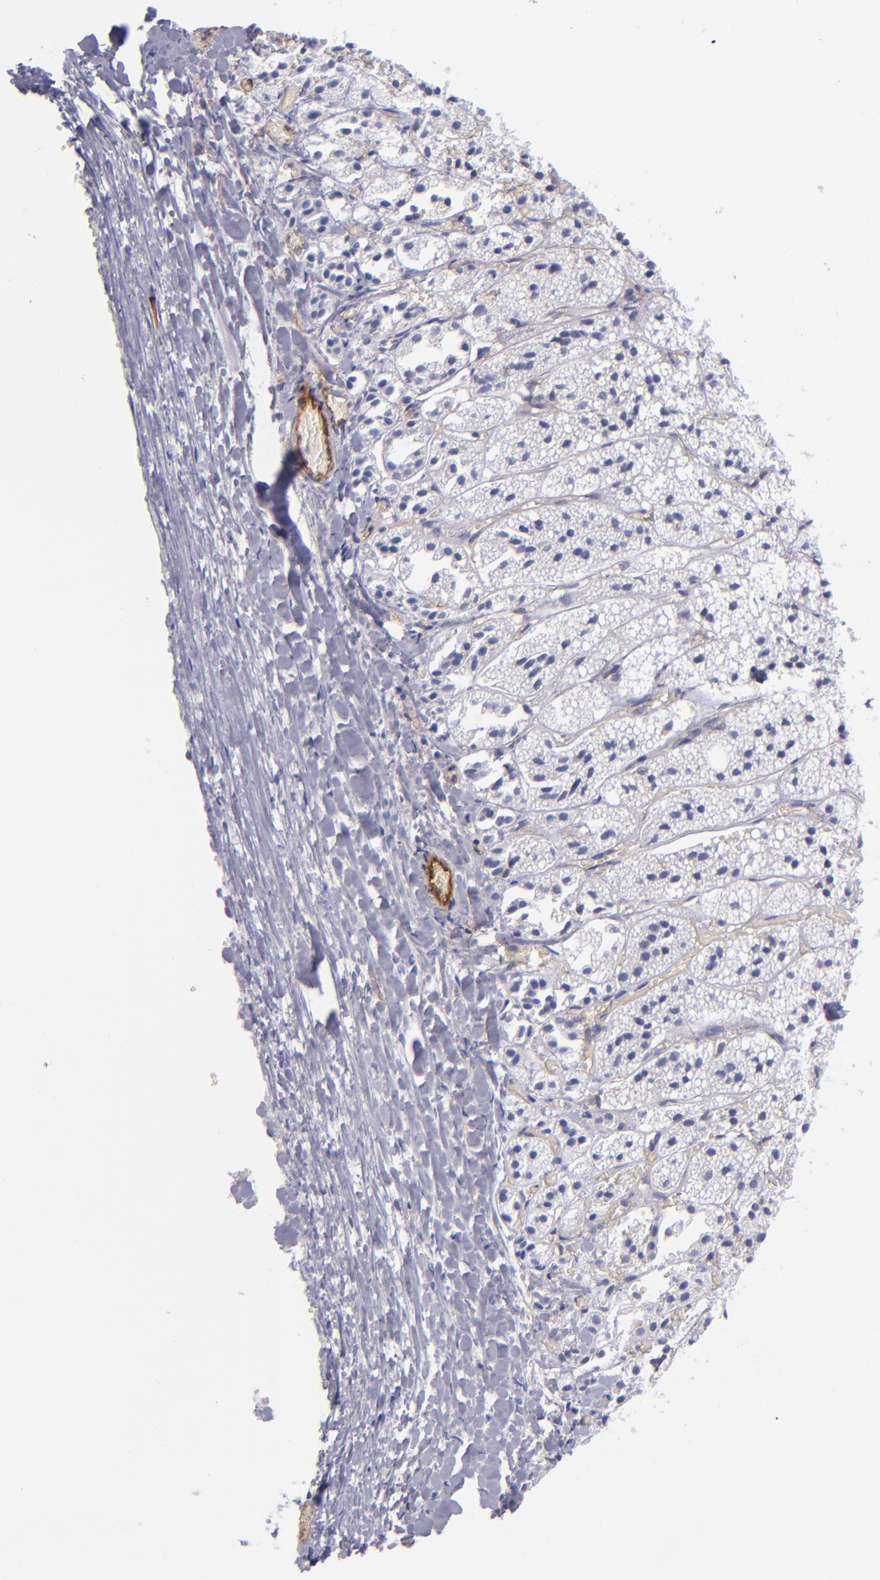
{"staining": {"intensity": "negative", "quantity": "none", "location": "none"}, "tissue": "adrenal gland", "cell_type": "Glandular cells", "image_type": "normal", "snomed": [{"axis": "morphology", "description": "Normal tissue, NOS"}, {"axis": "topography", "description": "Adrenal gland"}], "caption": "This is an IHC photomicrograph of unremarkable human adrenal gland. There is no expression in glandular cells.", "gene": "ENTPD1", "patient": {"sex": "female", "age": 44}}